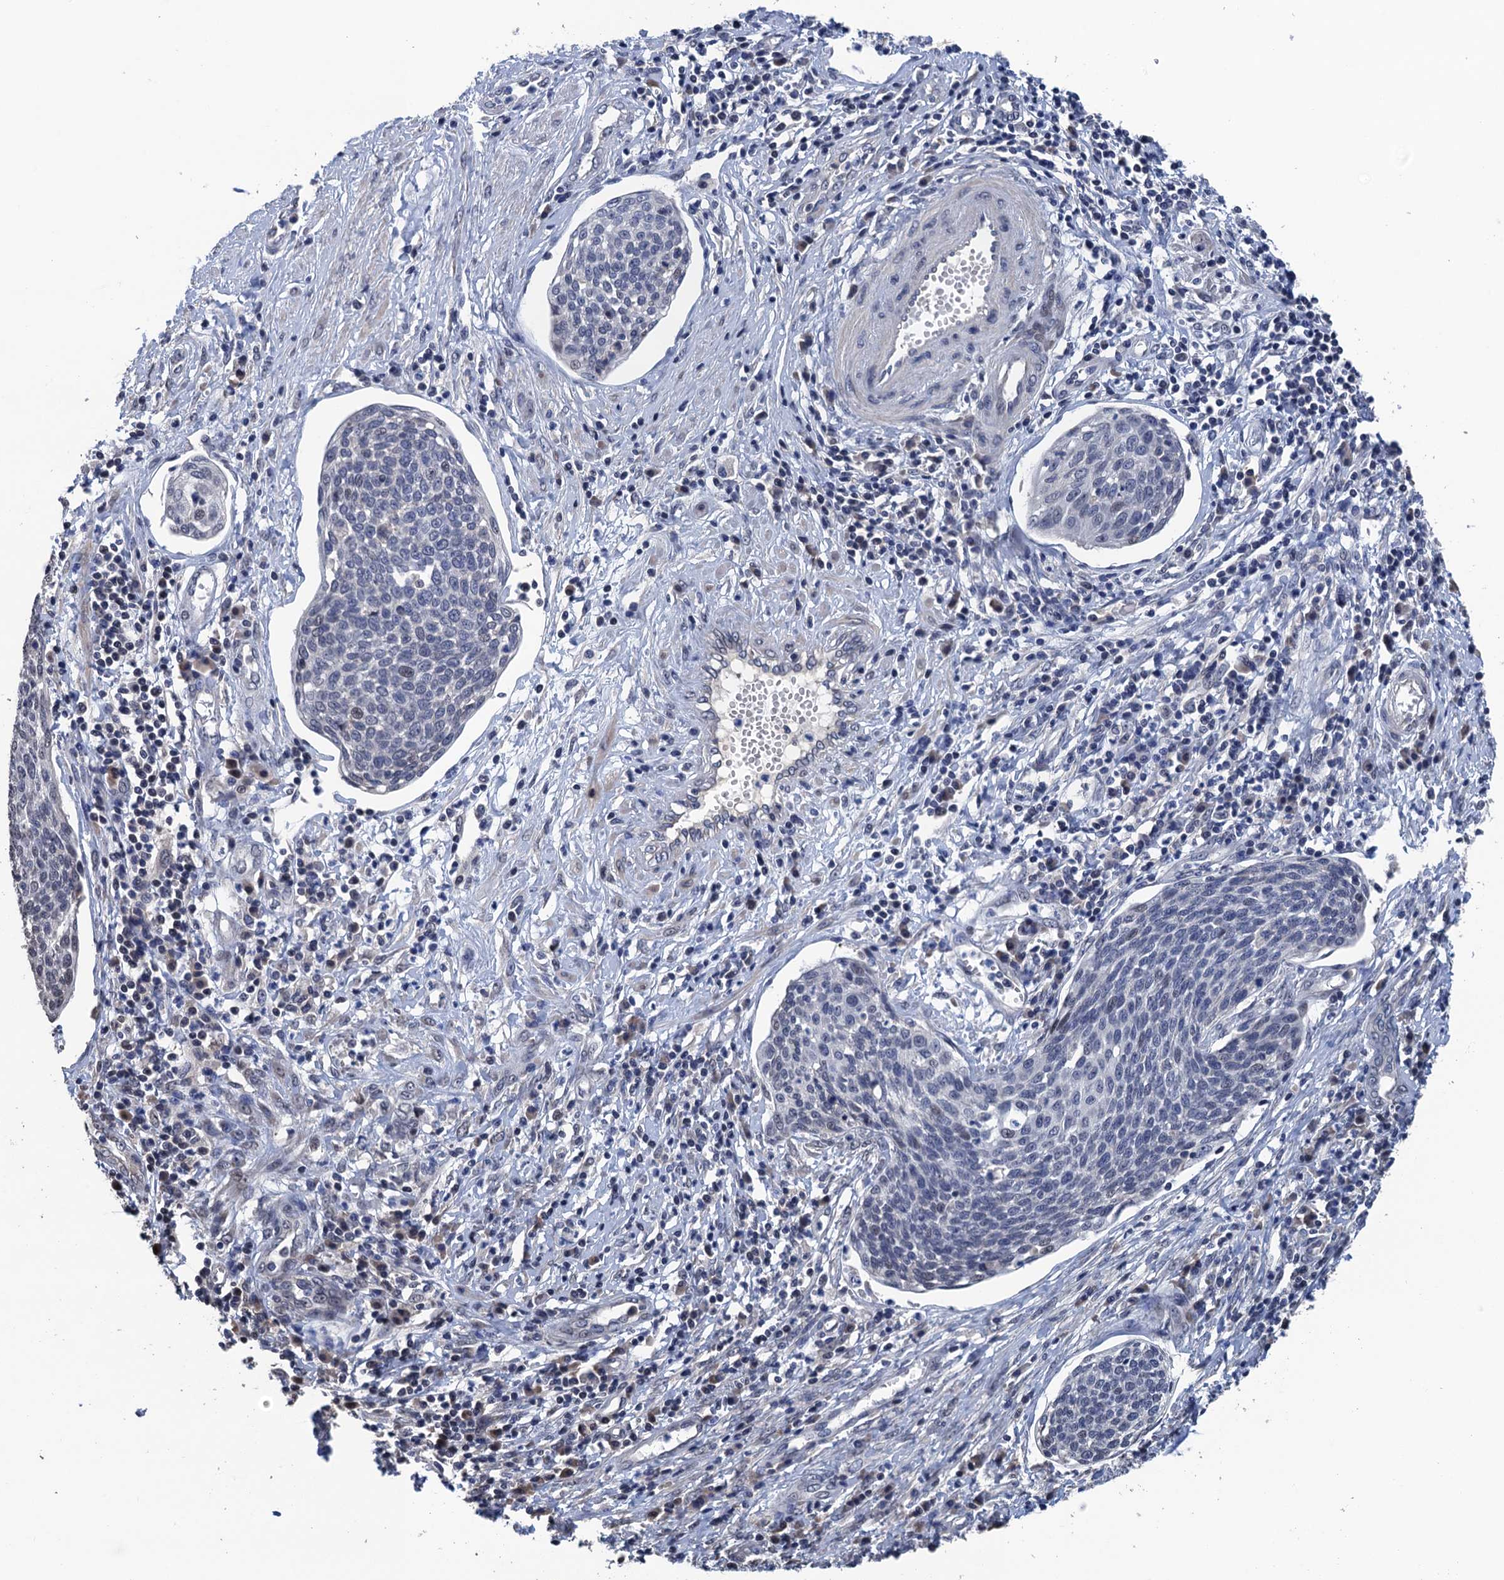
{"staining": {"intensity": "negative", "quantity": "none", "location": "none"}, "tissue": "cervical cancer", "cell_type": "Tumor cells", "image_type": "cancer", "snomed": [{"axis": "morphology", "description": "Squamous cell carcinoma, NOS"}, {"axis": "topography", "description": "Cervix"}], "caption": "Immunohistochemistry (IHC) micrograph of human cervical cancer stained for a protein (brown), which shows no staining in tumor cells. Nuclei are stained in blue.", "gene": "ART5", "patient": {"sex": "female", "age": 34}}